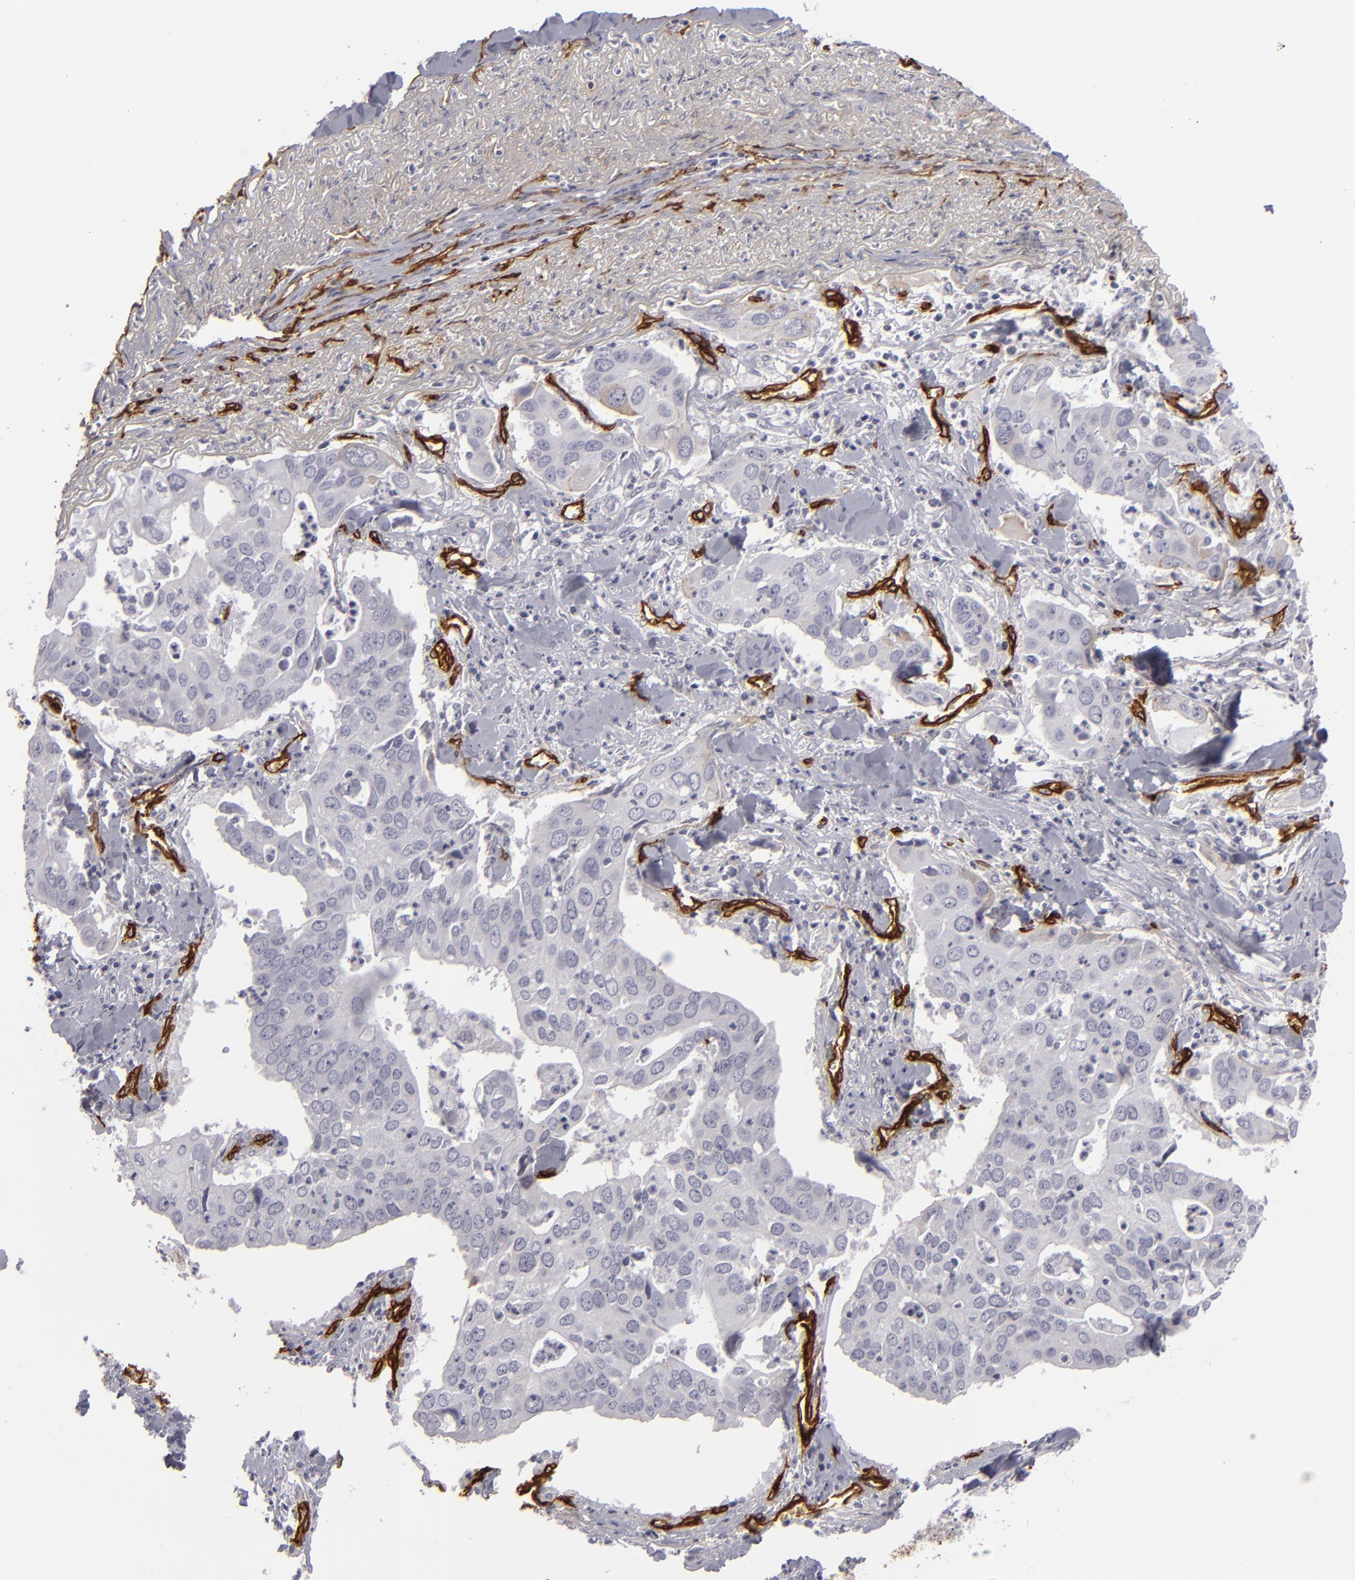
{"staining": {"intensity": "negative", "quantity": "none", "location": "none"}, "tissue": "lung cancer", "cell_type": "Tumor cells", "image_type": "cancer", "snomed": [{"axis": "morphology", "description": "Adenocarcinoma, NOS"}, {"axis": "topography", "description": "Lung"}], "caption": "Lung adenocarcinoma was stained to show a protein in brown. There is no significant expression in tumor cells.", "gene": "MCAM", "patient": {"sex": "male", "age": 48}}